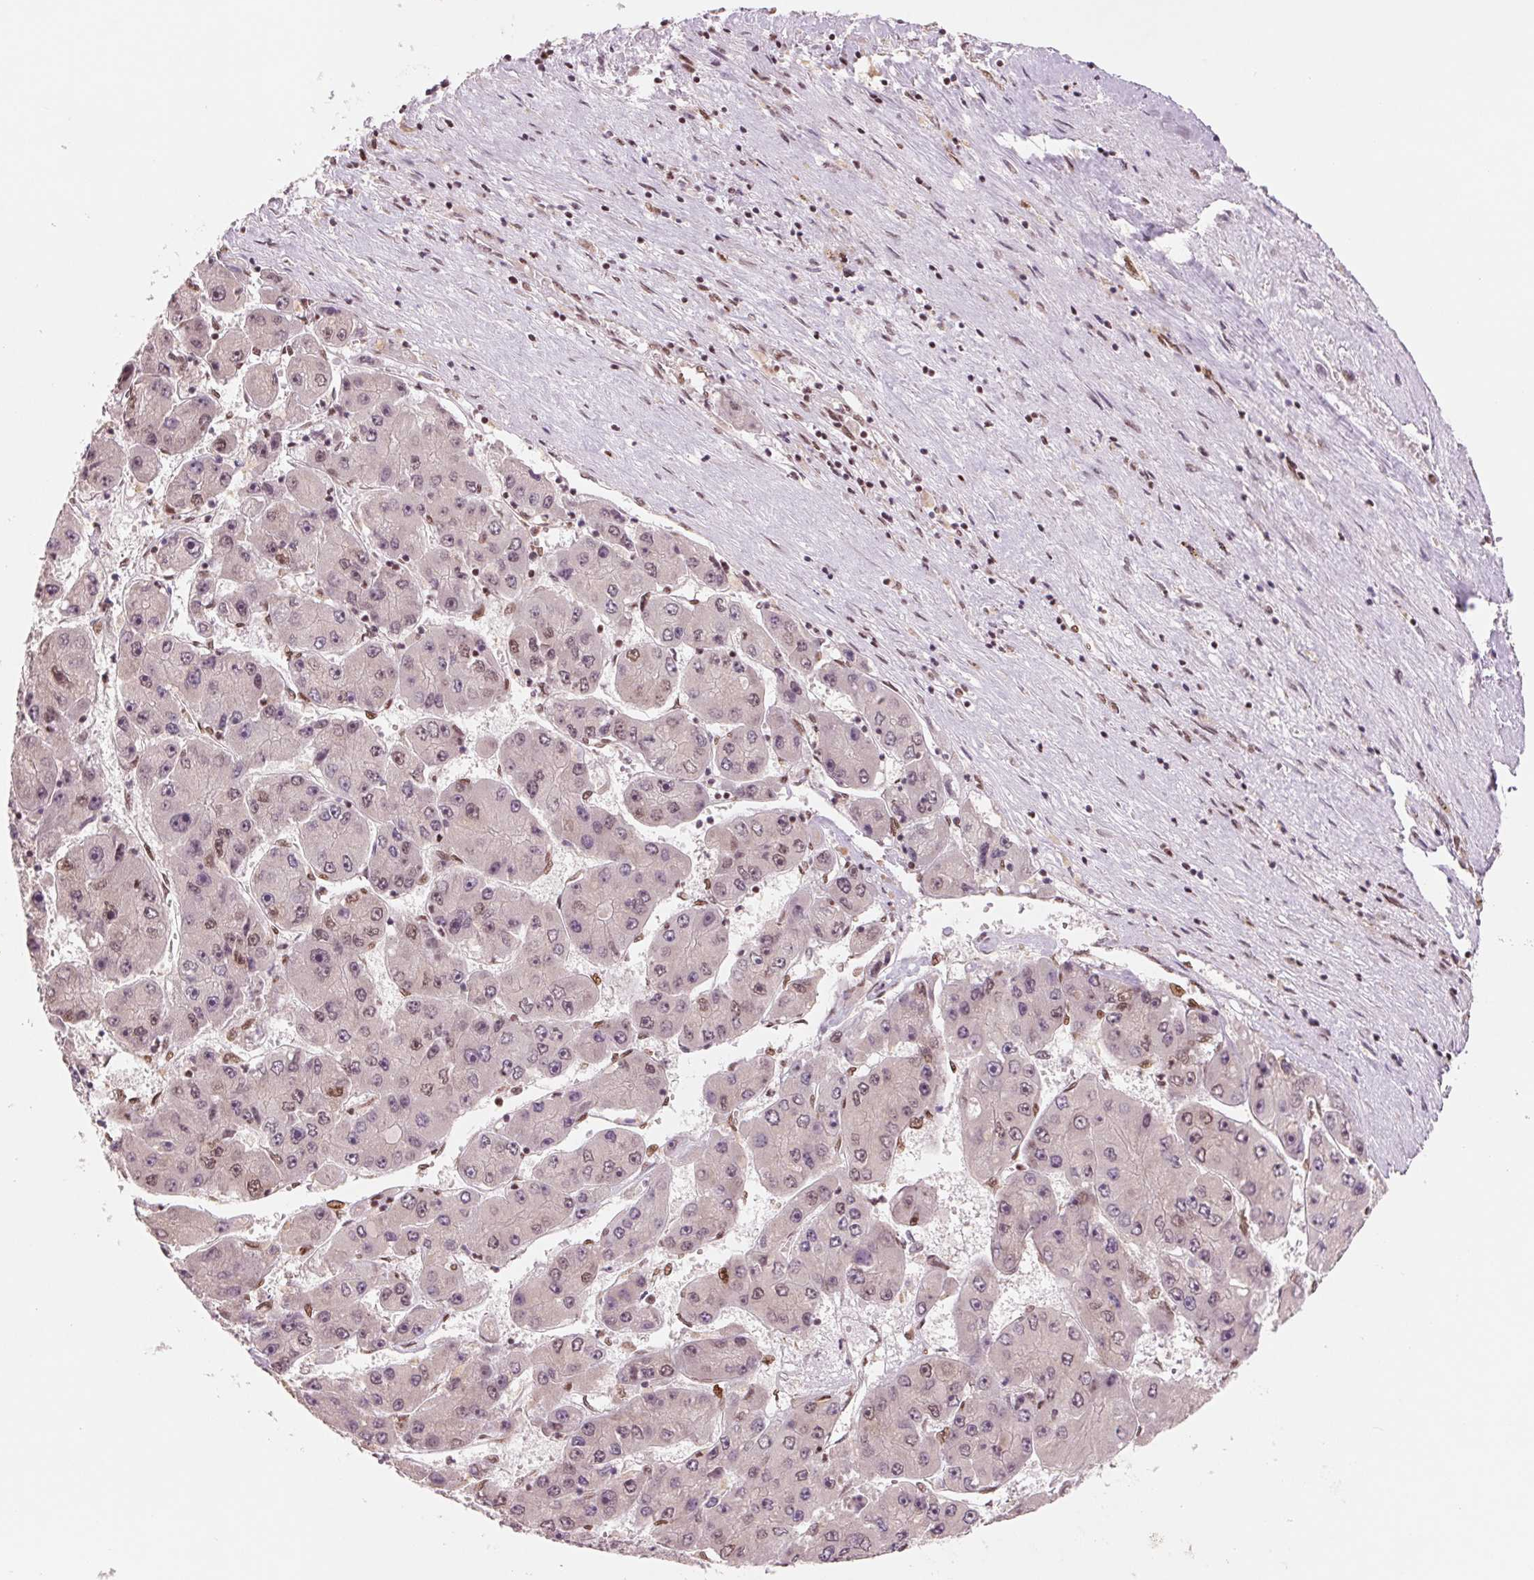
{"staining": {"intensity": "weak", "quantity": "<25%", "location": "nuclear"}, "tissue": "liver cancer", "cell_type": "Tumor cells", "image_type": "cancer", "snomed": [{"axis": "morphology", "description": "Carcinoma, Hepatocellular, NOS"}, {"axis": "topography", "description": "Liver"}], "caption": "This is a image of immunohistochemistry (IHC) staining of liver cancer (hepatocellular carcinoma), which shows no positivity in tumor cells. (Brightfield microscopy of DAB immunohistochemistry (IHC) at high magnification).", "gene": "TTLL9", "patient": {"sex": "female", "age": 61}}